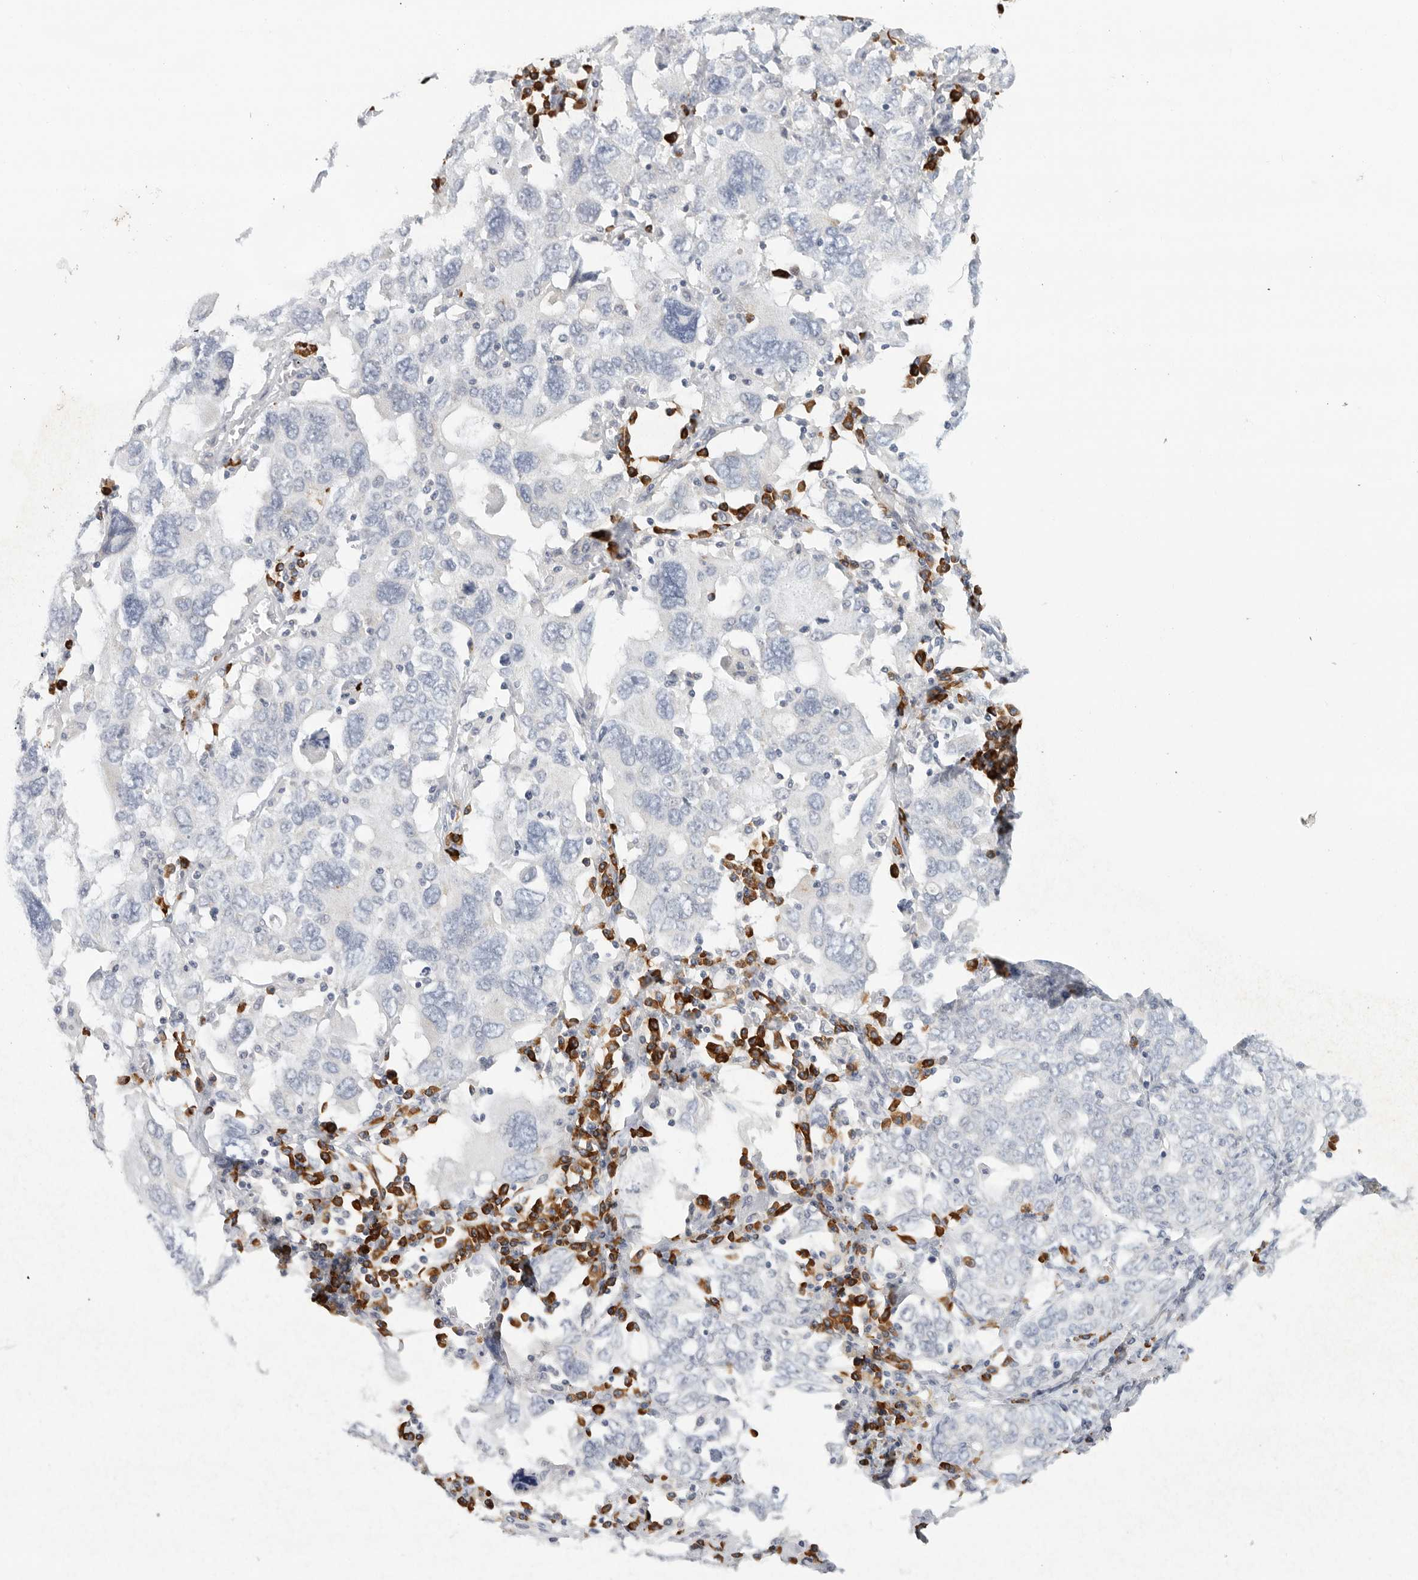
{"staining": {"intensity": "negative", "quantity": "none", "location": "none"}, "tissue": "ovarian cancer", "cell_type": "Tumor cells", "image_type": "cancer", "snomed": [{"axis": "morphology", "description": "Carcinoma, endometroid"}, {"axis": "topography", "description": "Ovary"}], "caption": "Immunohistochemistry (IHC) of ovarian cancer (endometroid carcinoma) demonstrates no positivity in tumor cells.", "gene": "TMEM69", "patient": {"sex": "female", "age": 62}}